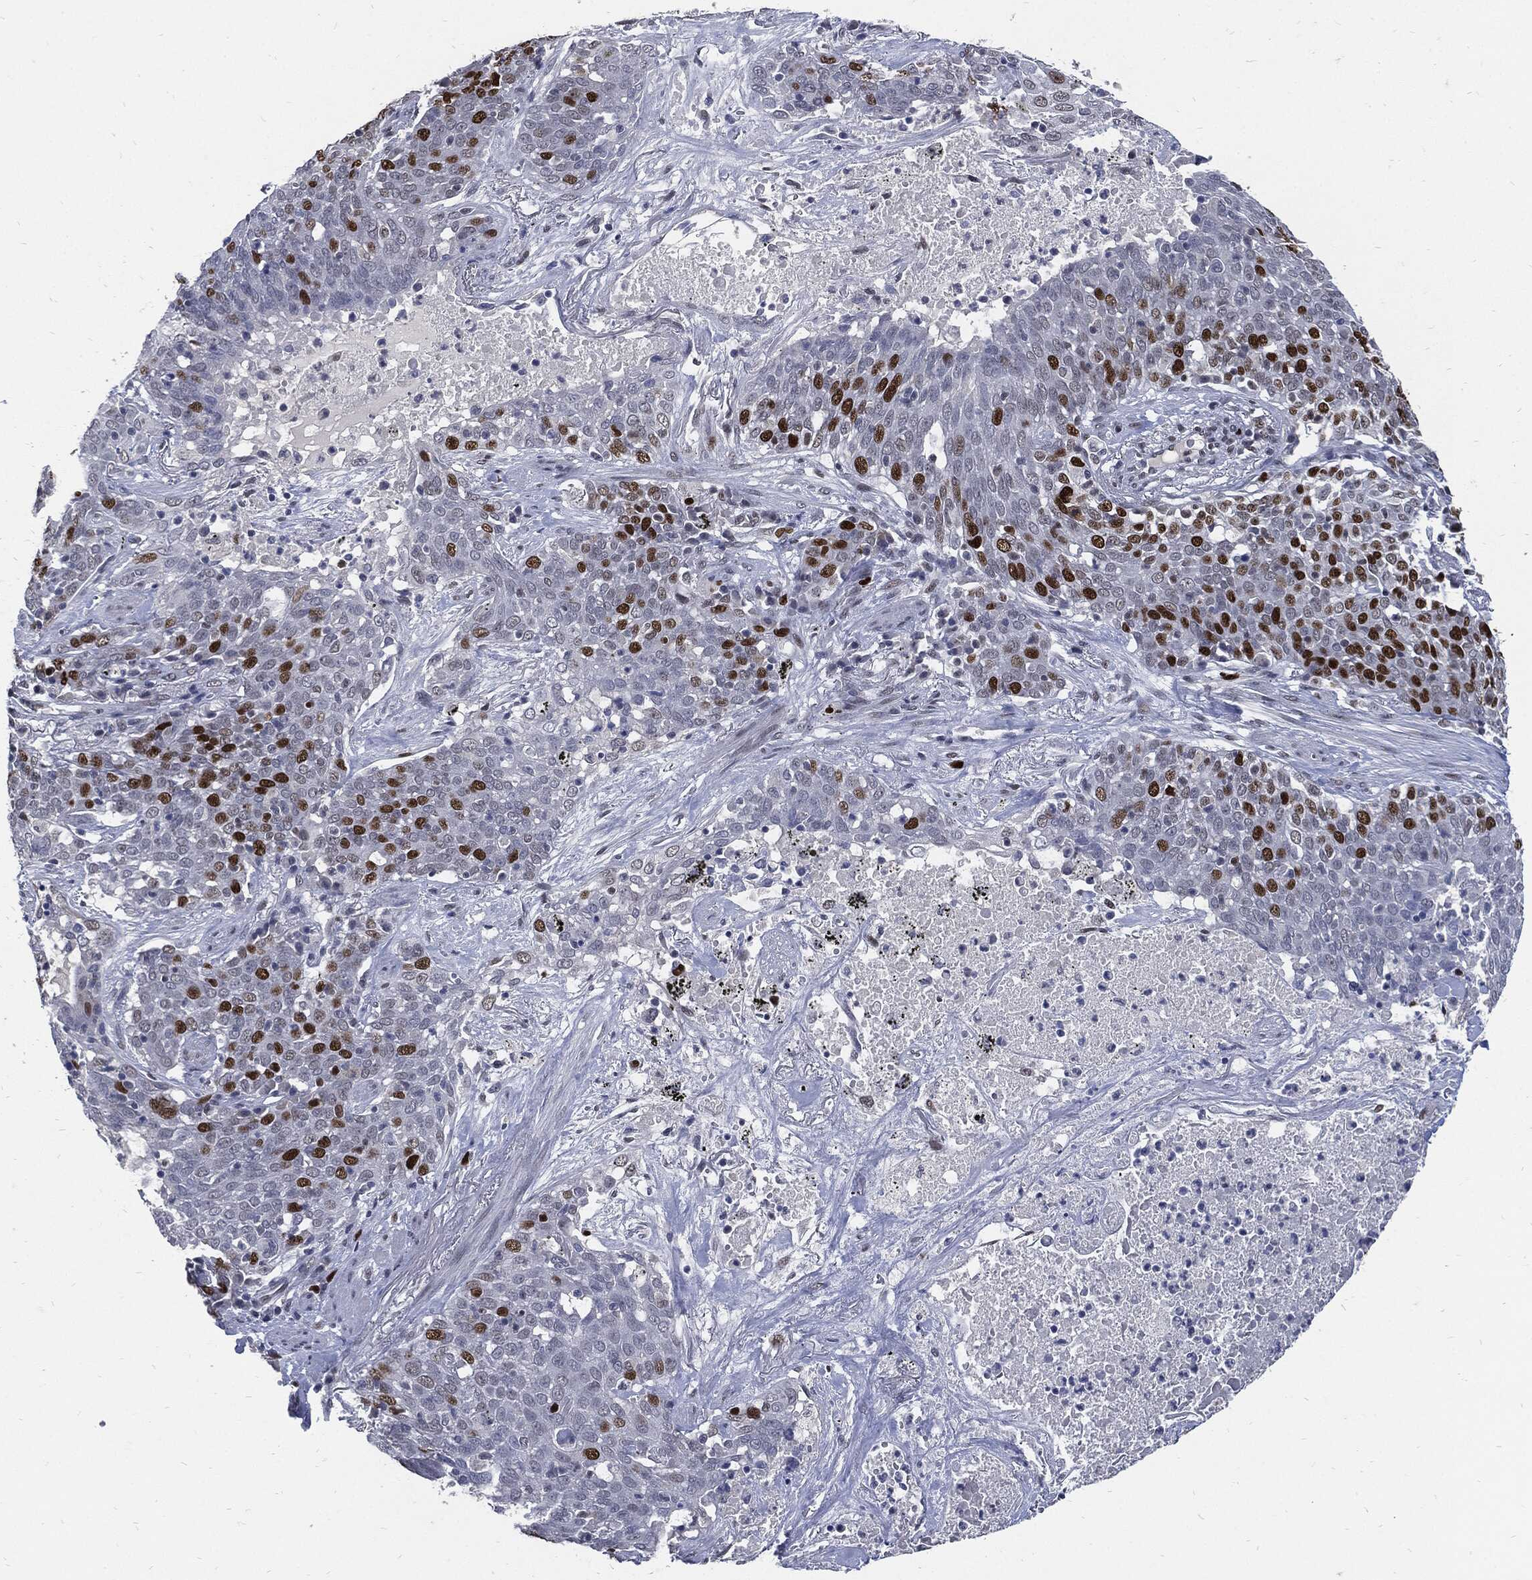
{"staining": {"intensity": "negative", "quantity": "none", "location": "none"}, "tissue": "lung cancer", "cell_type": "Tumor cells", "image_type": "cancer", "snomed": [{"axis": "morphology", "description": "Squamous cell carcinoma, NOS"}, {"axis": "topography", "description": "Lung"}], "caption": "Human lung squamous cell carcinoma stained for a protein using IHC reveals no positivity in tumor cells.", "gene": "NBN", "patient": {"sex": "male", "age": 82}}